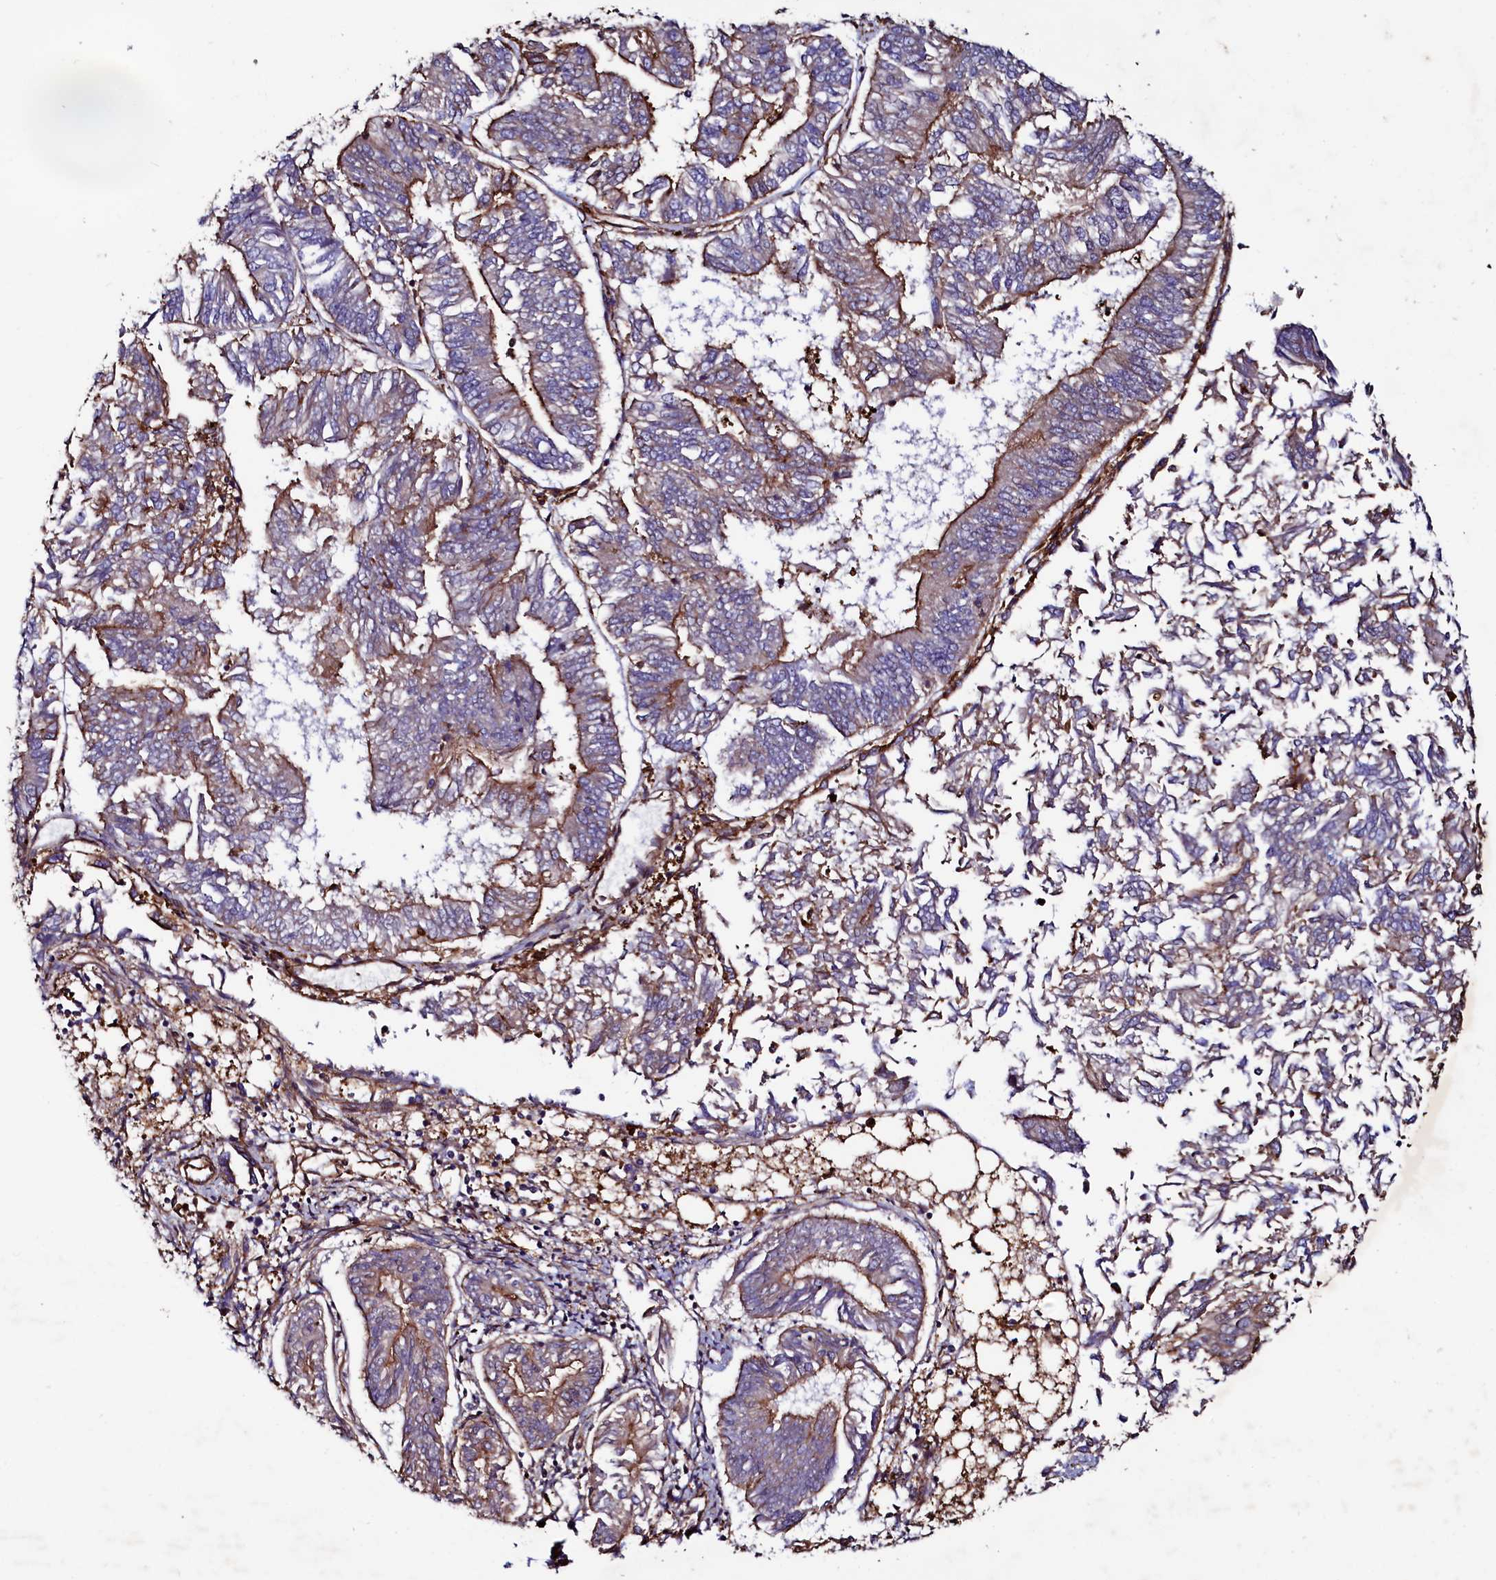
{"staining": {"intensity": "moderate", "quantity": ">75%", "location": "cytoplasmic/membranous"}, "tissue": "endometrial cancer", "cell_type": "Tumor cells", "image_type": "cancer", "snomed": [{"axis": "morphology", "description": "Adenocarcinoma, NOS"}, {"axis": "topography", "description": "Endometrium"}], "caption": "A medium amount of moderate cytoplasmic/membranous staining is seen in about >75% of tumor cells in endometrial cancer tissue. The protein is stained brown, and the nuclei are stained in blue (DAB (3,3'-diaminobenzidine) IHC with brightfield microscopy, high magnification).", "gene": "STAMBPL1", "patient": {"sex": "female", "age": 58}}